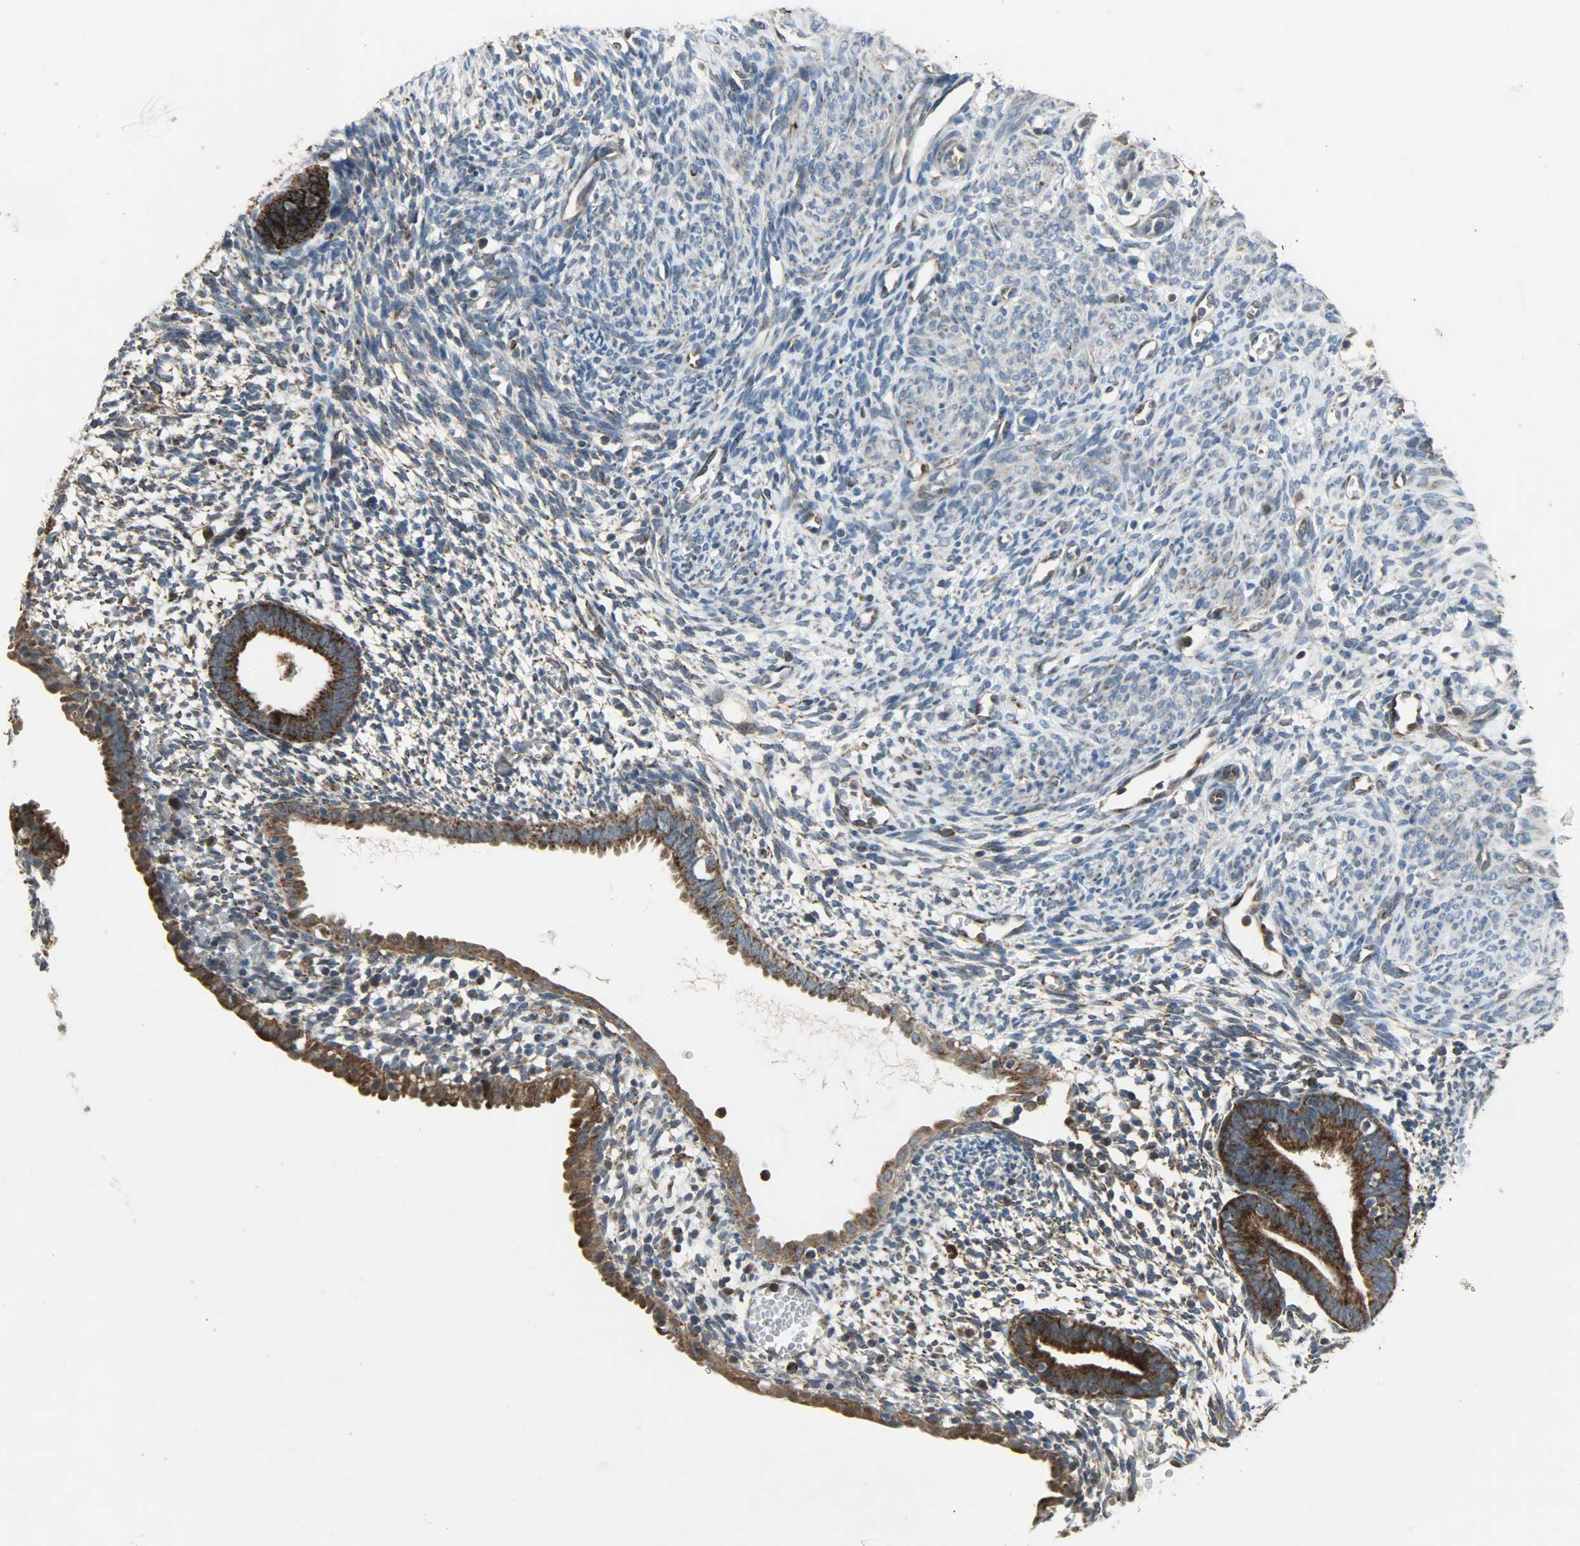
{"staining": {"intensity": "weak", "quantity": ">75%", "location": "cytoplasmic/membranous"}, "tissue": "endometrium", "cell_type": "Cells in endometrial stroma", "image_type": "normal", "snomed": [{"axis": "morphology", "description": "Normal tissue, NOS"}, {"axis": "morphology", "description": "Atrophy, NOS"}, {"axis": "topography", "description": "Uterus"}, {"axis": "topography", "description": "Endometrium"}], "caption": "Protein staining reveals weak cytoplasmic/membranous positivity in approximately >75% of cells in endometrial stroma in benign endometrium. (IHC, brightfield microscopy, high magnification).", "gene": "AMT", "patient": {"sex": "female", "age": 68}}